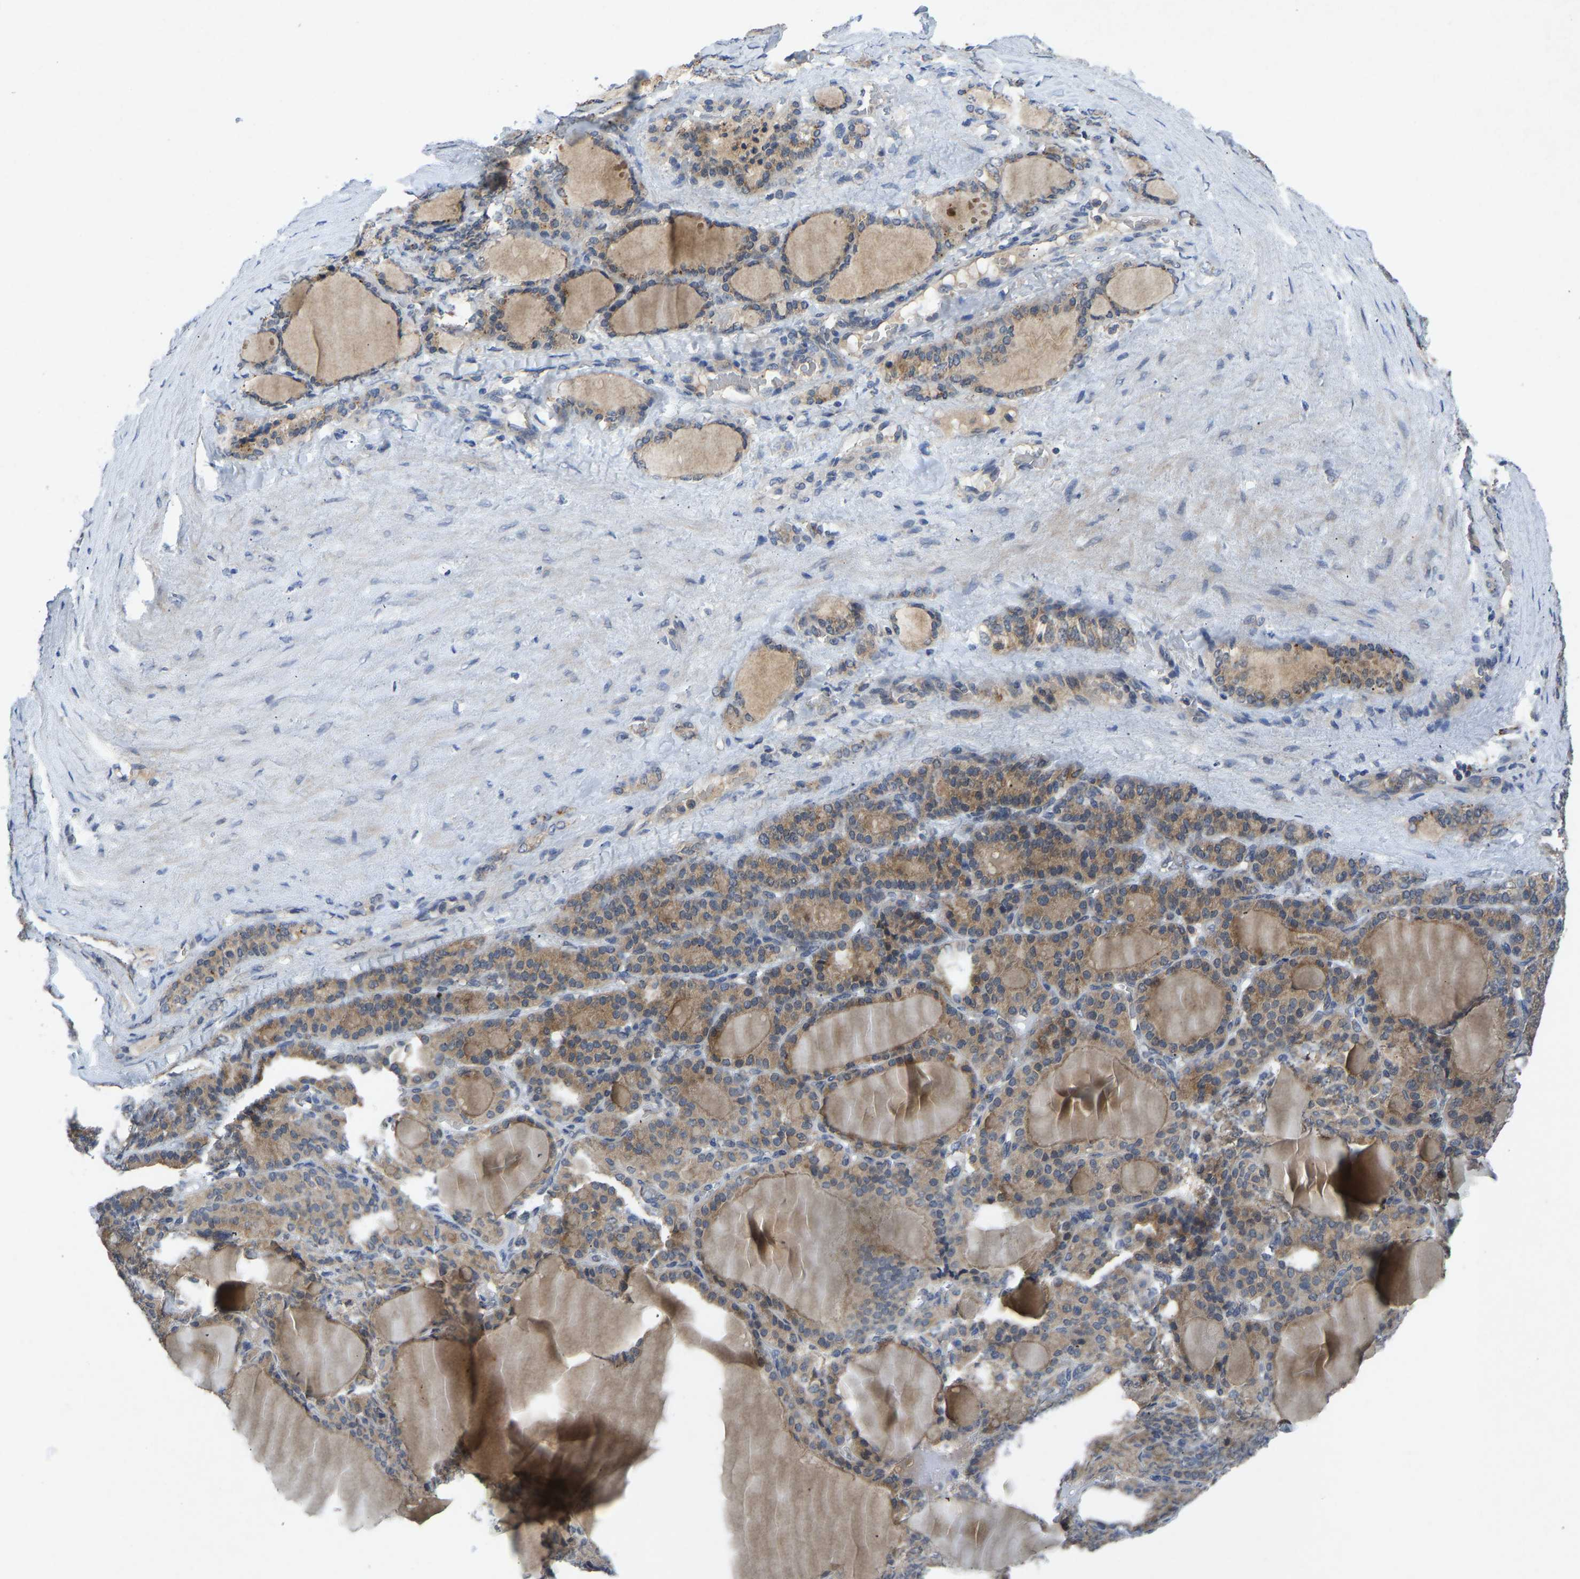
{"staining": {"intensity": "moderate", "quantity": ">75%", "location": "cytoplasmic/membranous"}, "tissue": "thyroid gland", "cell_type": "Glandular cells", "image_type": "normal", "snomed": [{"axis": "morphology", "description": "Normal tissue, NOS"}, {"axis": "topography", "description": "Thyroid gland"}], "caption": "The photomicrograph exhibits immunohistochemical staining of benign thyroid gland. There is moderate cytoplasmic/membranous staining is appreciated in approximately >75% of glandular cells.", "gene": "PDE7A", "patient": {"sex": "female", "age": 28}}